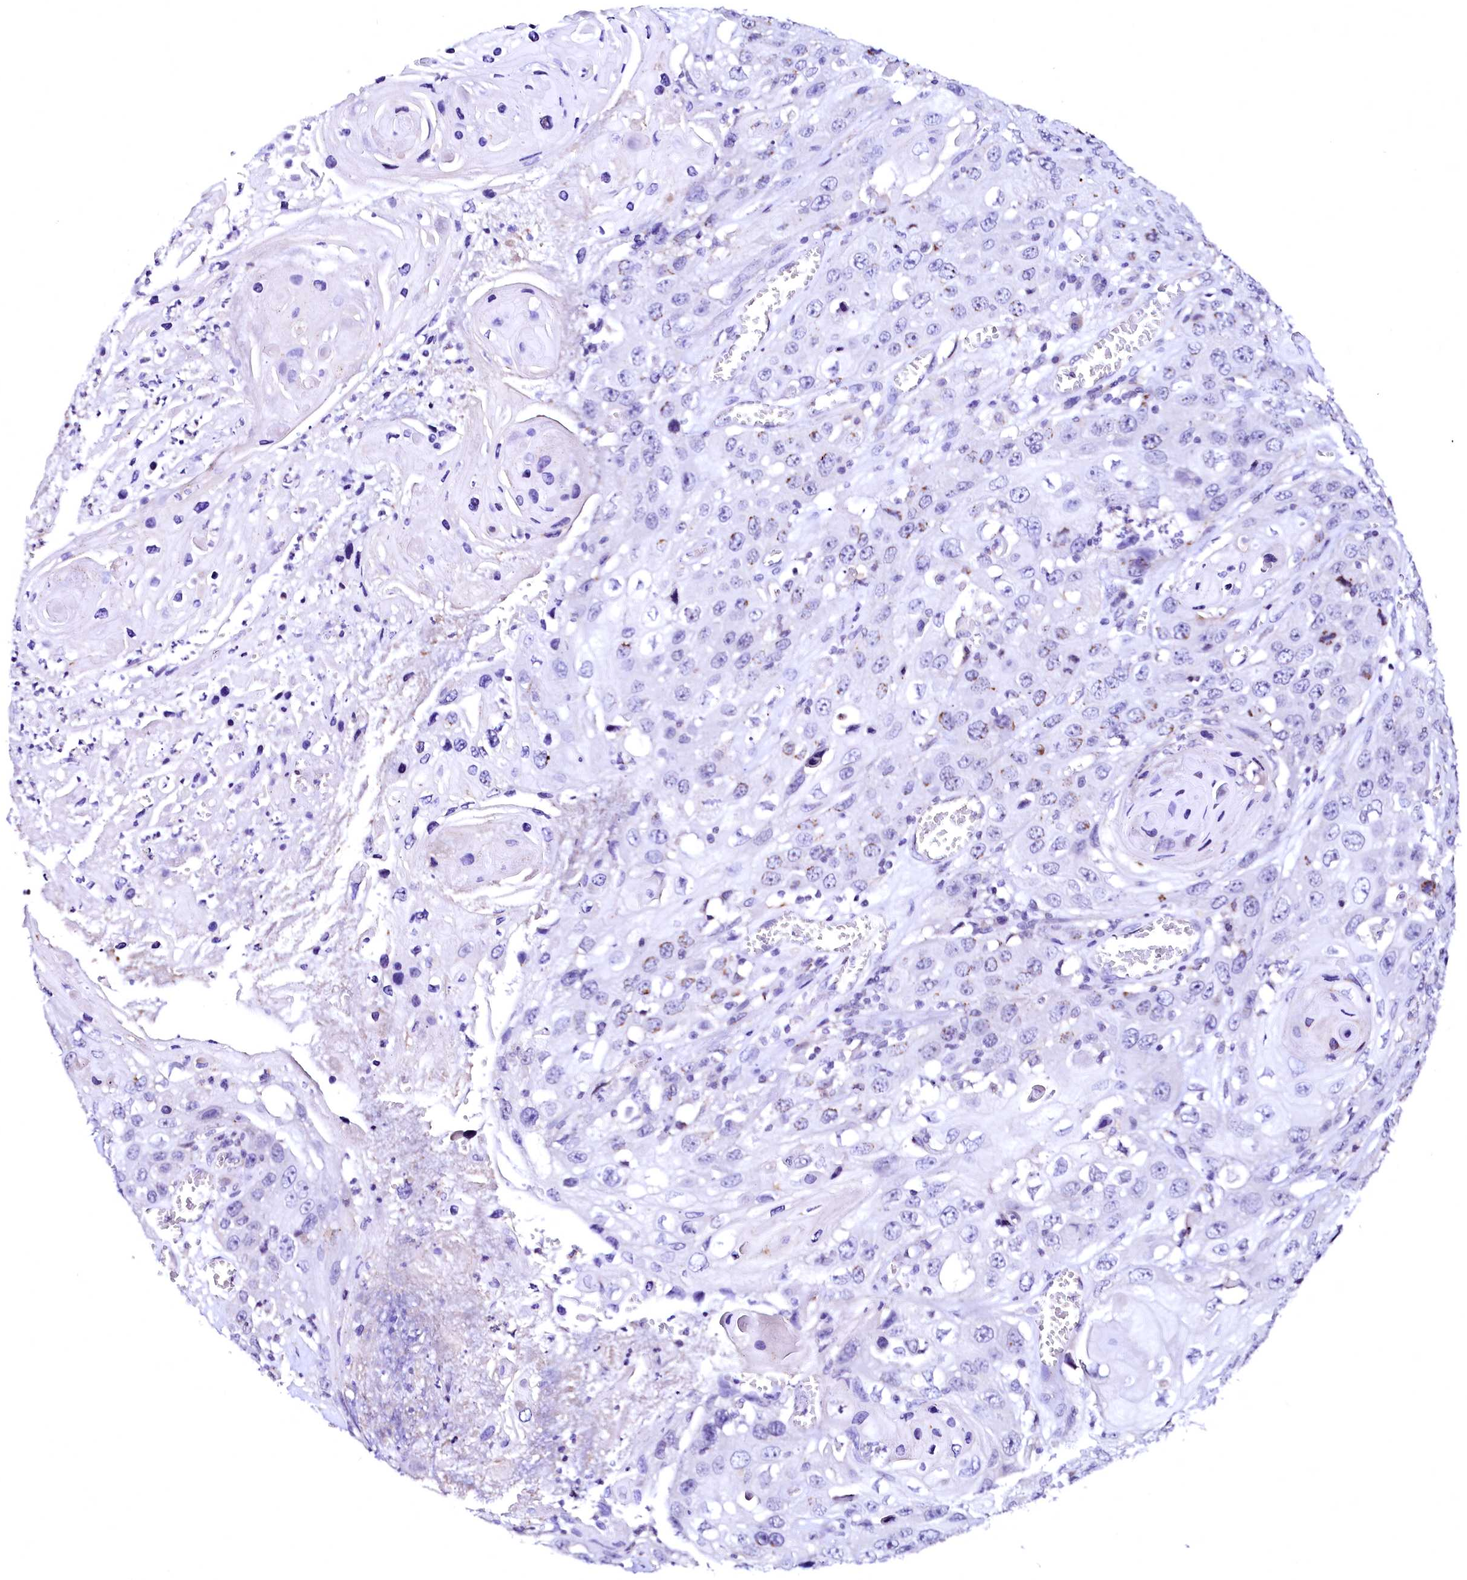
{"staining": {"intensity": "negative", "quantity": "none", "location": "none"}, "tissue": "skin cancer", "cell_type": "Tumor cells", "image_type": "cancer", "snomed": [{"axis": "morphology", "description": "Squamous cell carcinoma, NOS"}, {"axis": "topography", "description": "Skin"}], "caption": "Tumor cells are negative for brown protein staining in skin cancer. (DAB (3,3'-diaminobenzidine) immunohistochemistry (IHC), high magnification).", "gene": "NALF1", "patient": {"sex": "male", "age": 55}}